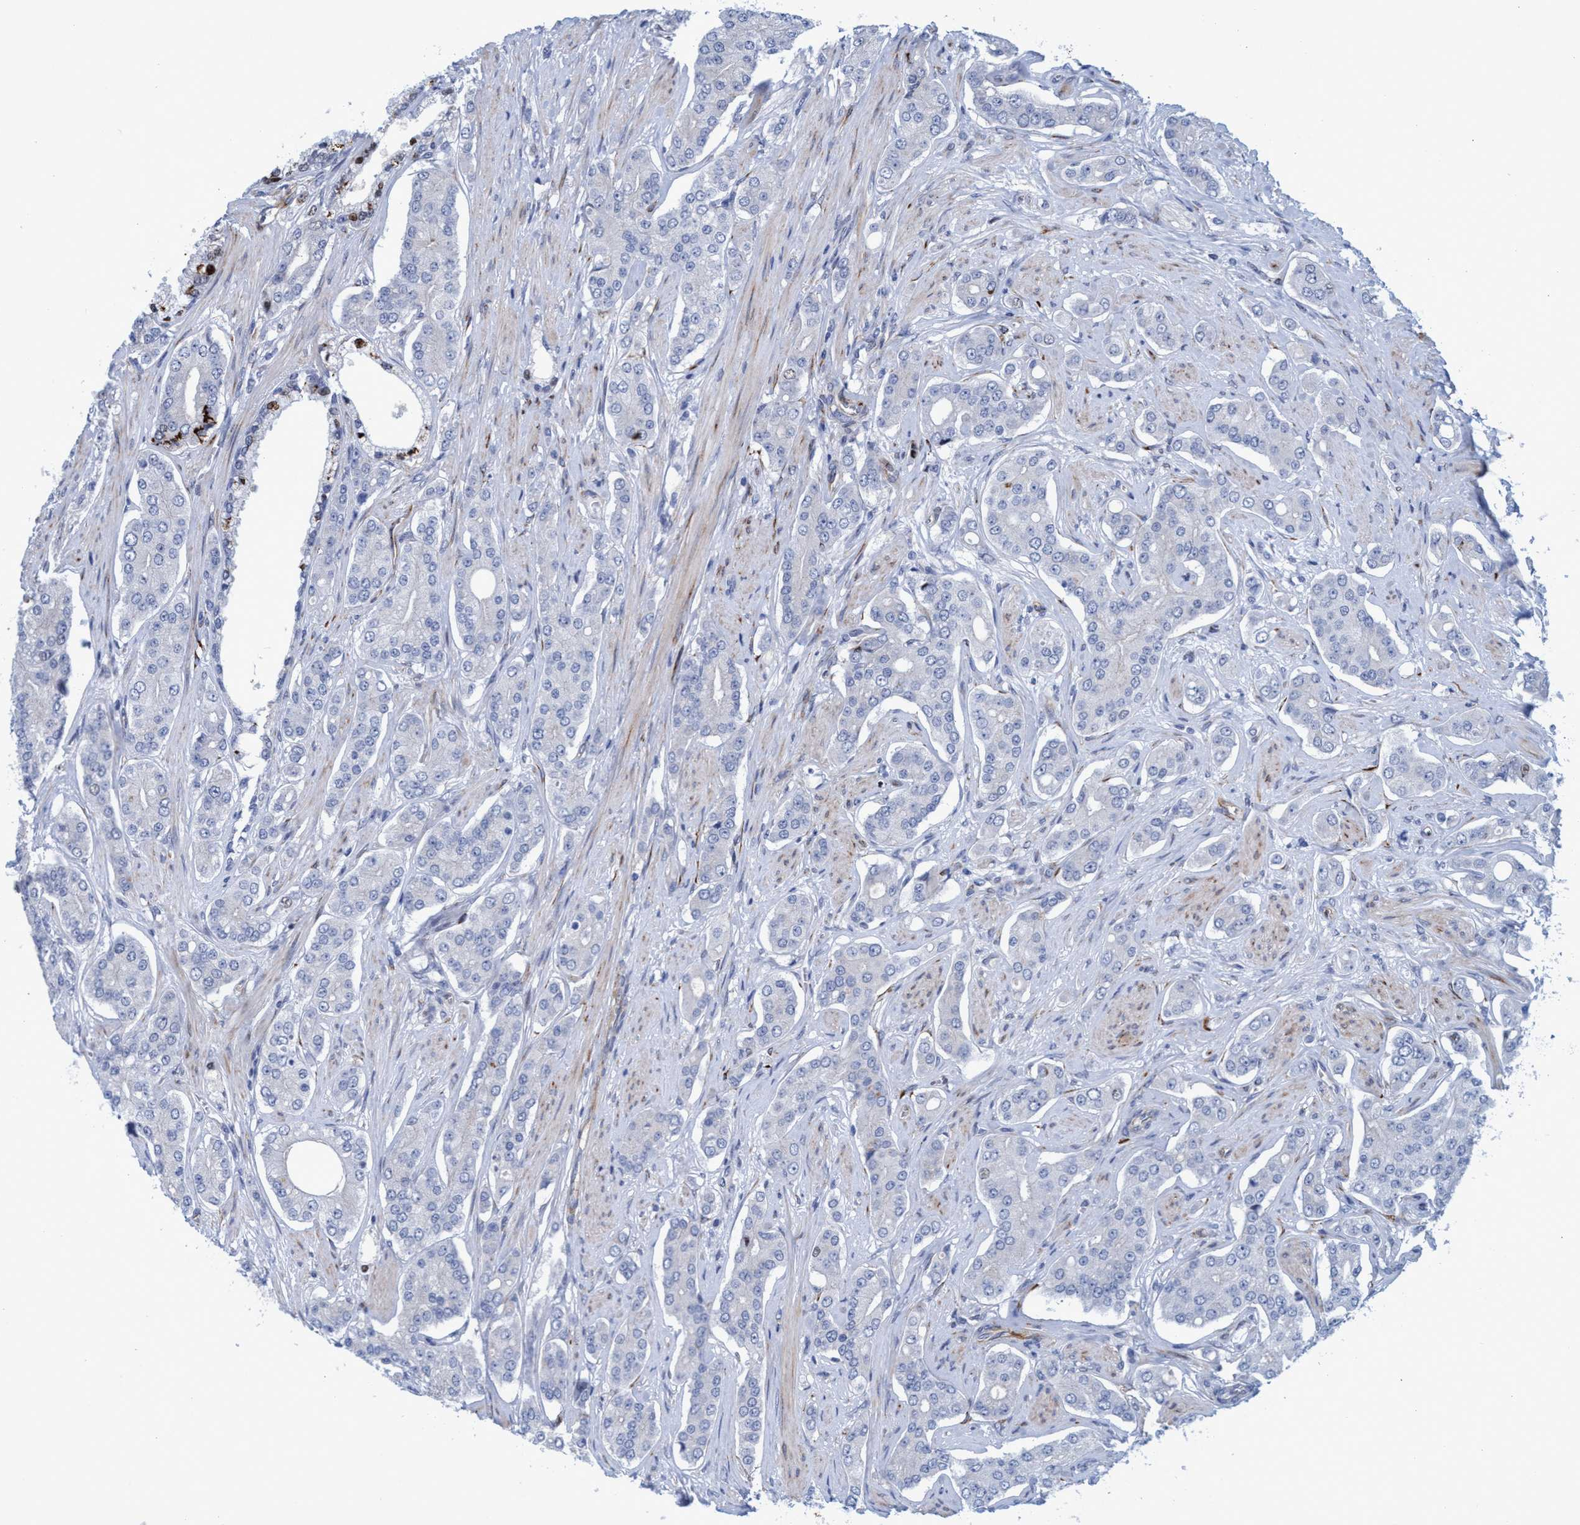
{"staining": {"intensity": "negative", "quantity": "none", "location": "none"}, "tissue": "prostate cancer", "cell_type": "Tumor cells", "image_type": "cancer", "snomed": [{"axis": "morphology", "description": "Adenocarcinoma, High grade"}, {"axis": "topography", "description": "Prostate"}], "caption": "IHC micrograph of neoplastic tissue: prostate cancer stained with DAB exhibits no significant protein positivity in tumor cells.", "gene": "SLC43A2", "patient": {"sex": "male", "age": 71}}